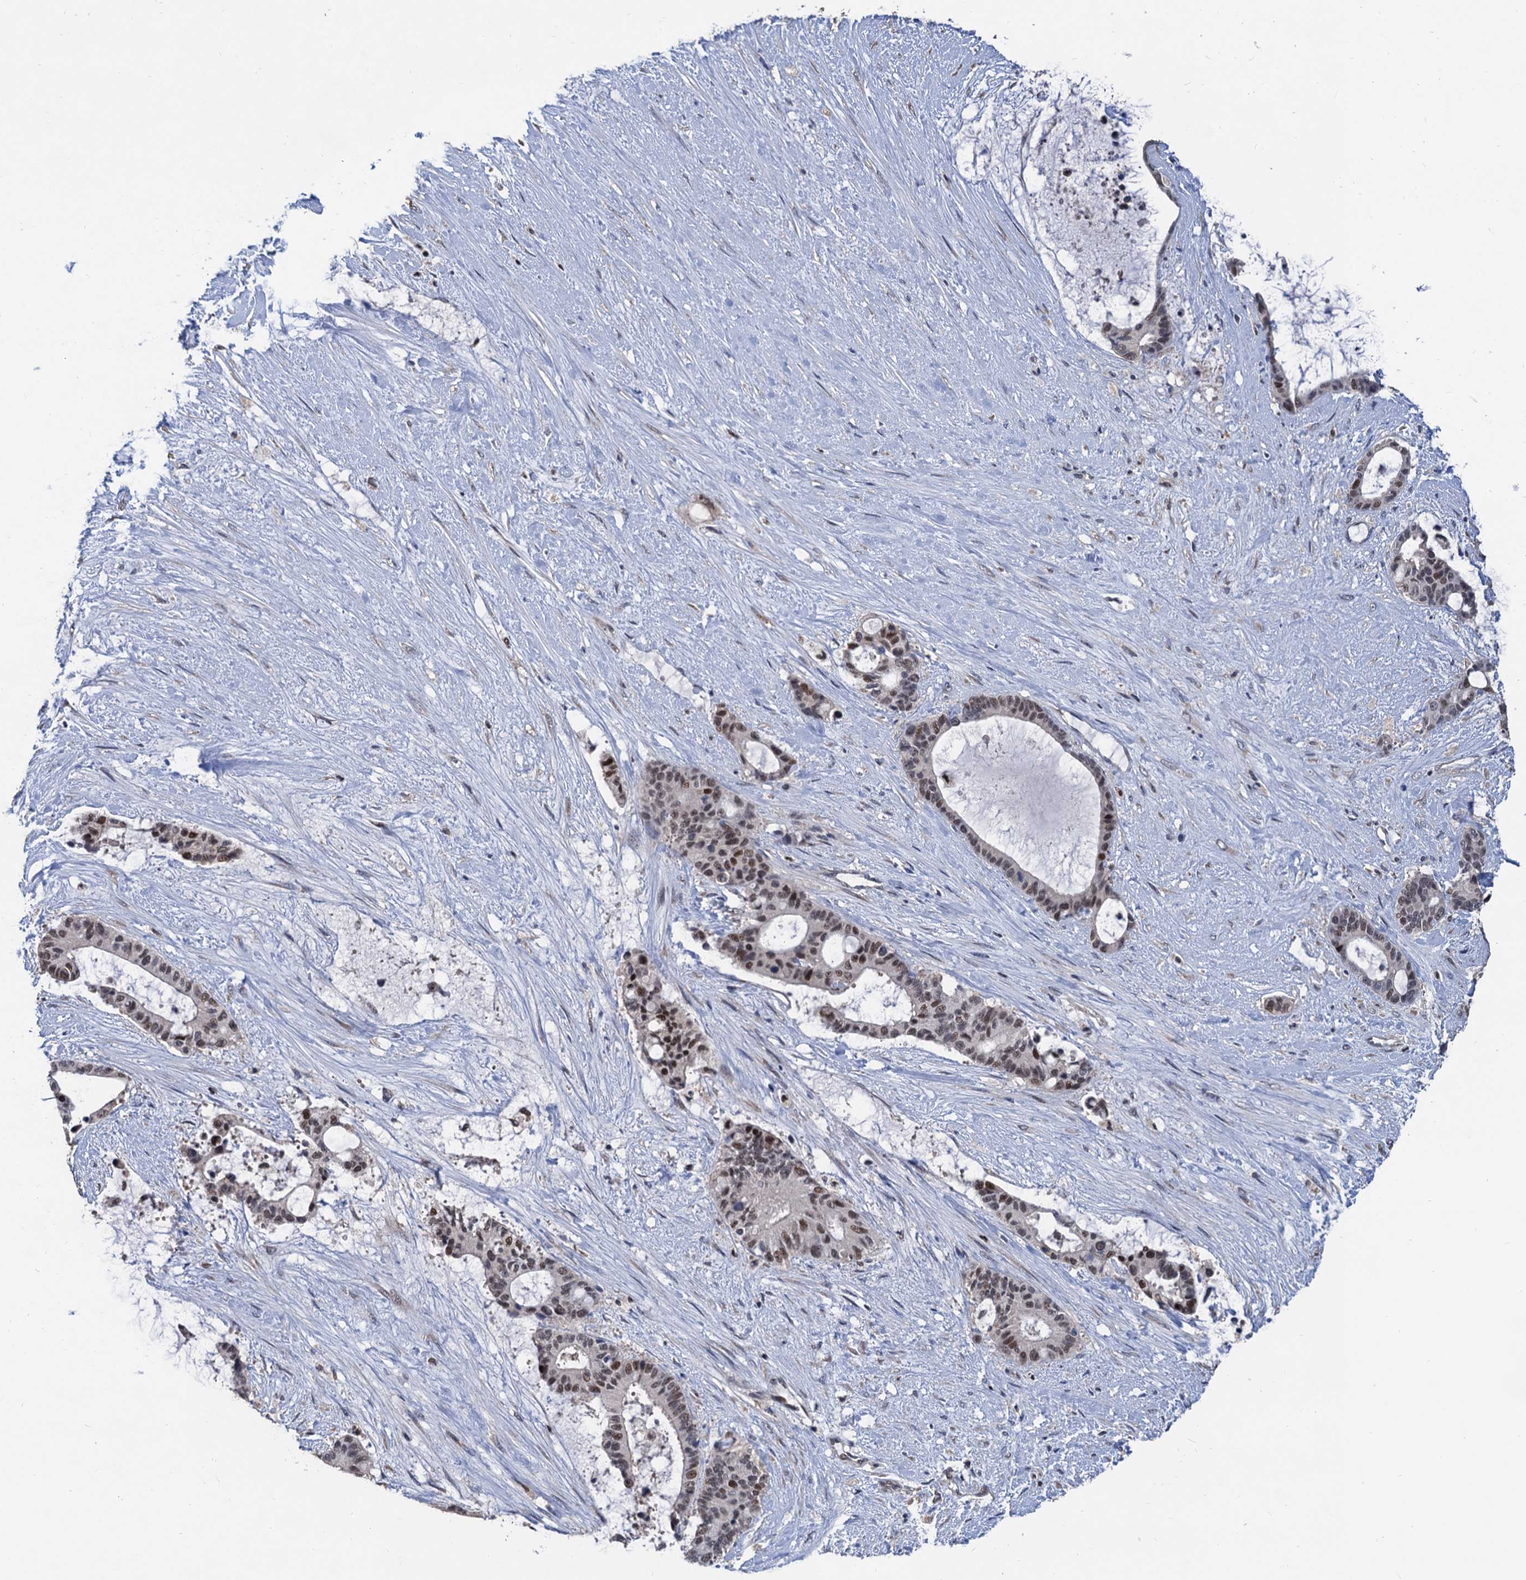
{"staining": {"intensity": "moderate", "quantity": ">75%", "location": "nuclear"}, "tissue": "liver cancer", "cell_type": "Tumor cells", "image_type": "cancer", "snomed": [{"axis": "morphology", "description": "Normal tissue, NOS"}, {"axis": "morphology", "description": "Cholangiocarcinoma"}, {"axis": "topography", "description": "Liver"}, {"axis": "topography", "description": "Peripheral nerve tissue"}], "caption": "Brown immunohistochemical staining in cholangiocarcinoma (liver) exhibits moderate nuclear expression in about >75% of tumor cells.", "gene": "TSEN34", "patient": {"sex": "female", "age": 73}}